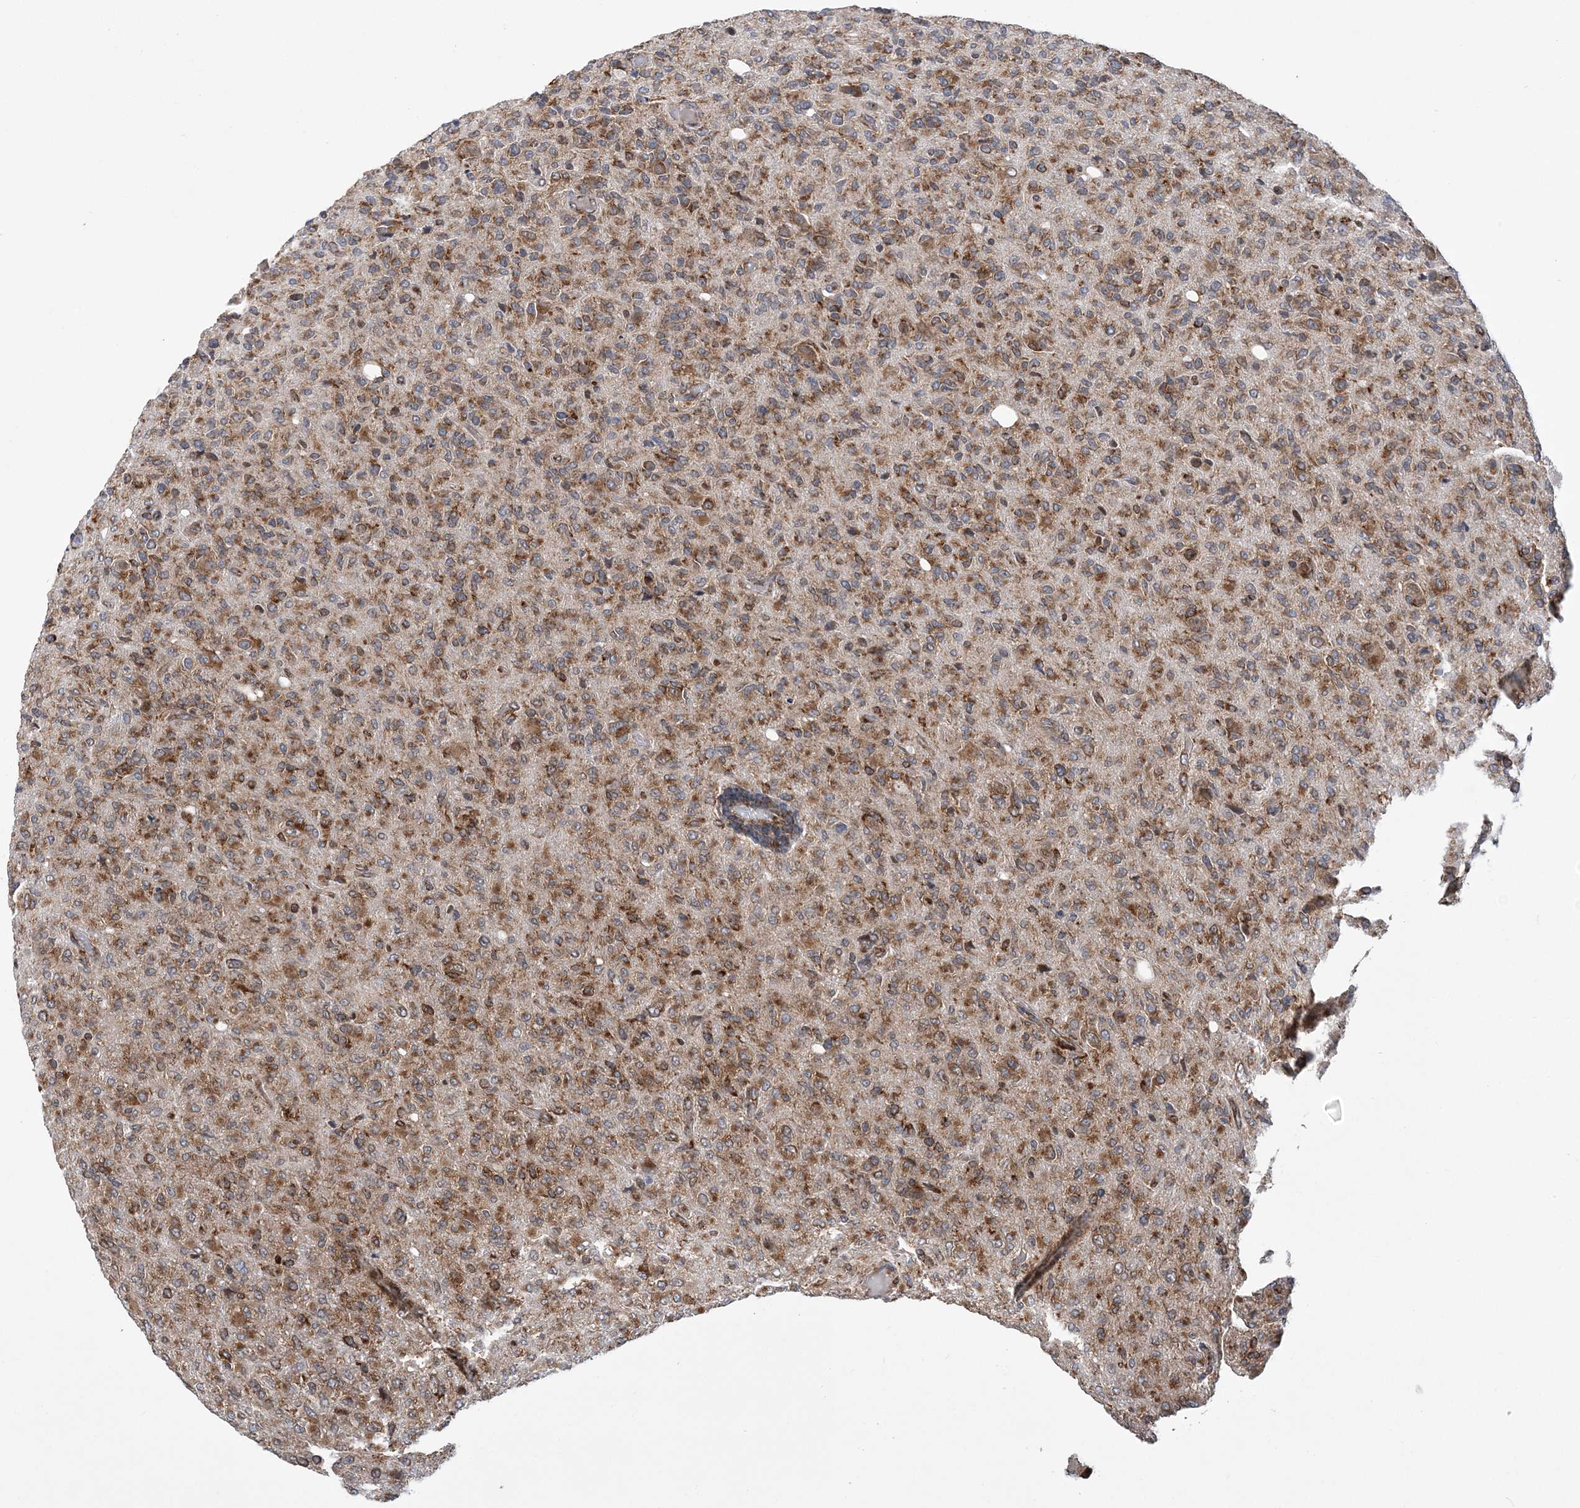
{"staining": {"intensity": "moderate", "quantity": ">75%", "location": "cytoplasmic/membranous"}, "tissue": "glioma", "cell_type": "Tumor cells", "image_type": "cancer", "snomed": [{"axis": "morphology", "description": "Glioma, malignant, High grade"}, {"axis": "topography", "description": "Brain"}], "caption": "An image showing moderate cytoplasmic/membranous expression in approximately >75% of tumor cells in malignant glioma (high-grade), as visualized by brown immunohistochemical staining.", "gene": "PHF1", "patient": {"sex": "female", "age": 57}}